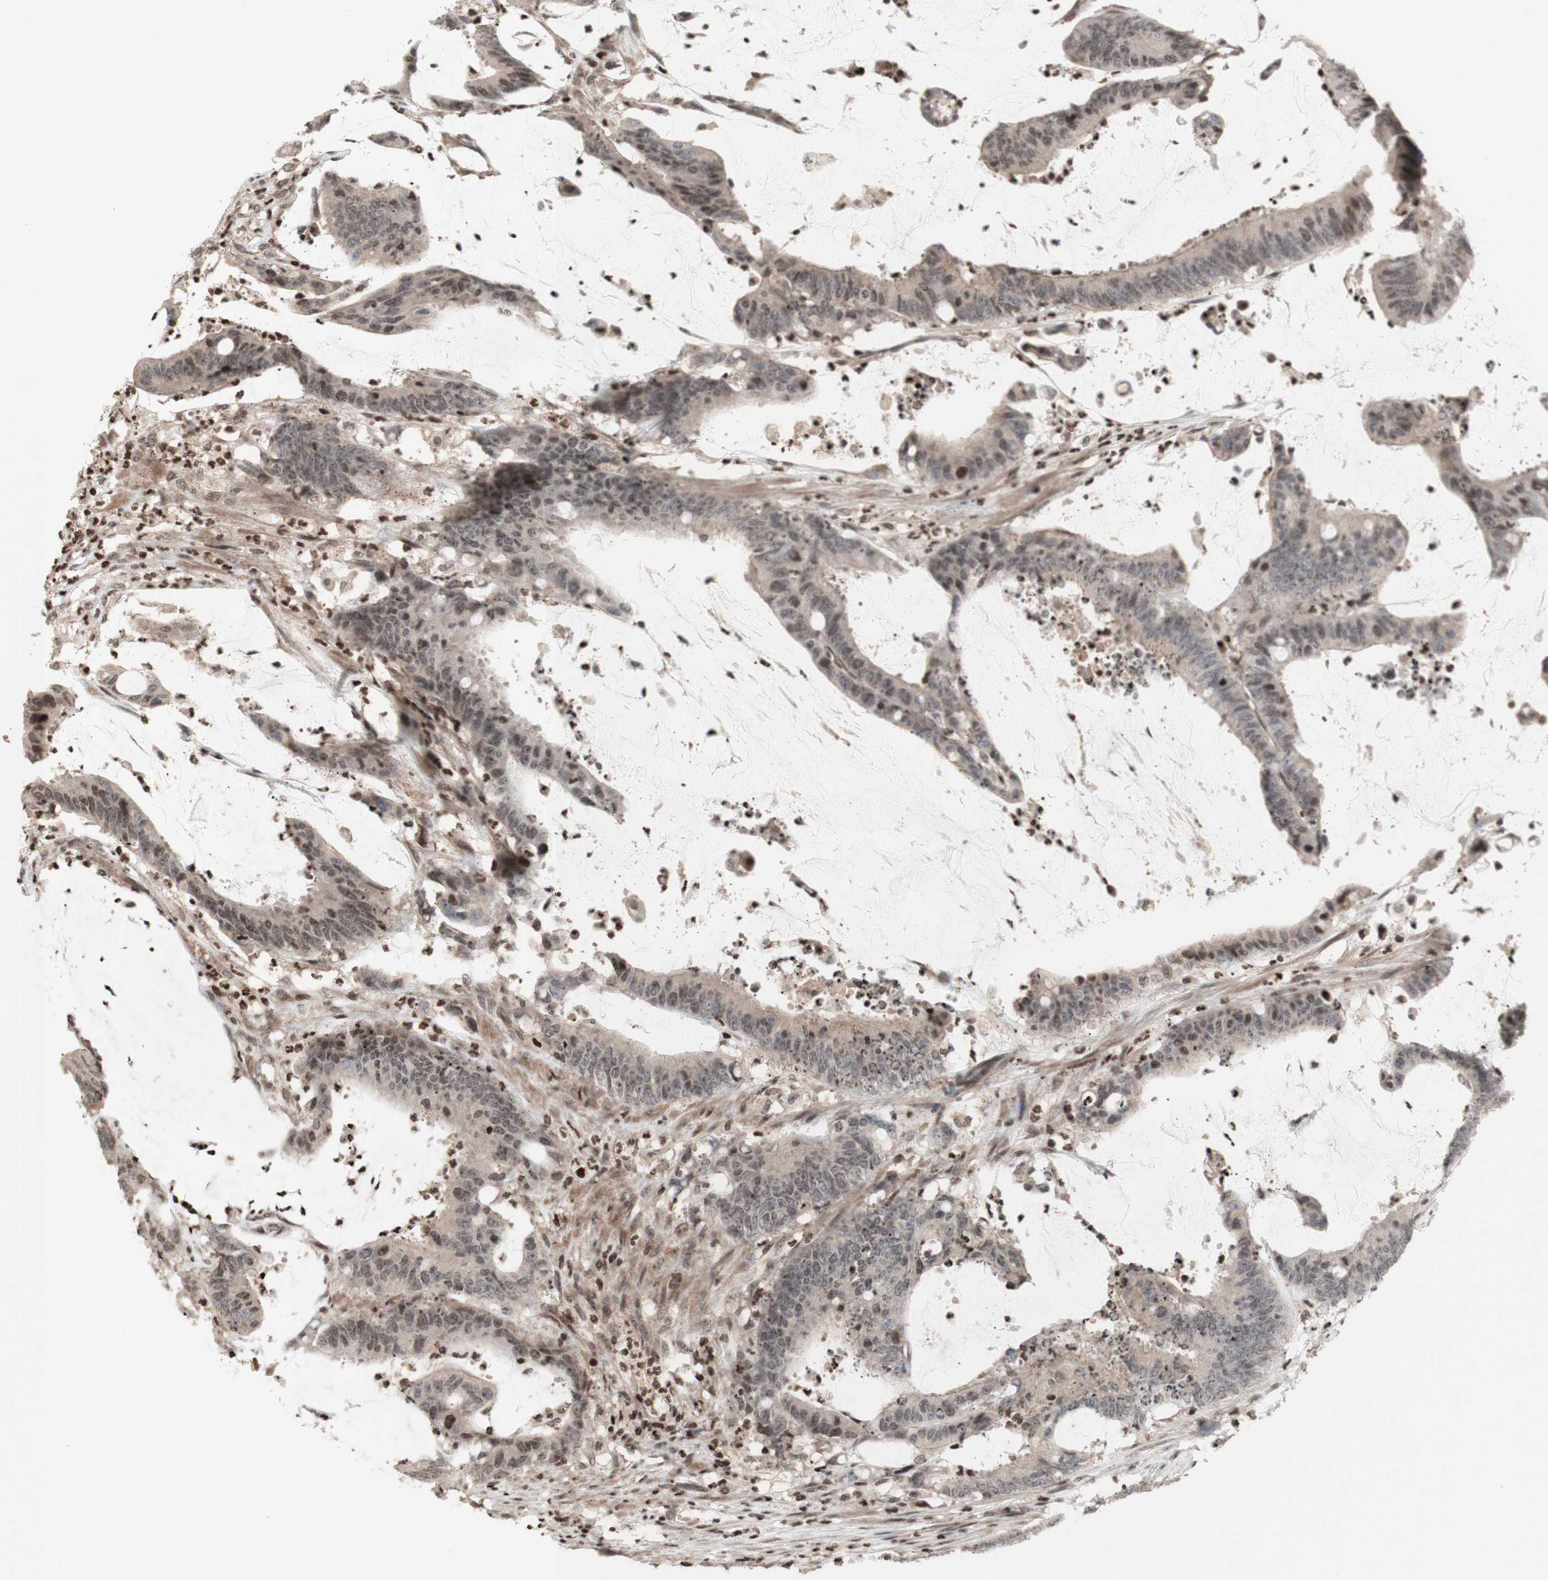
{"staining": {"intensity": "negative", "quantity": "none", "location": "none"}, "tissue": "colorectal cancer", "cell_type": "Tumor cells", "image_type": "cancer", "snomed": [{"axis": "morphology", "description": "Adenocarcinoma, NOS"}, {"axis": "topography", "description": "Rectum"}], "caption": "Human colorectal cancer stained for a protein using immunohistochemistry displays no staining in tumor cells.", "gene": "POLA1", "patient": {"sex": "female", "age": 66}}